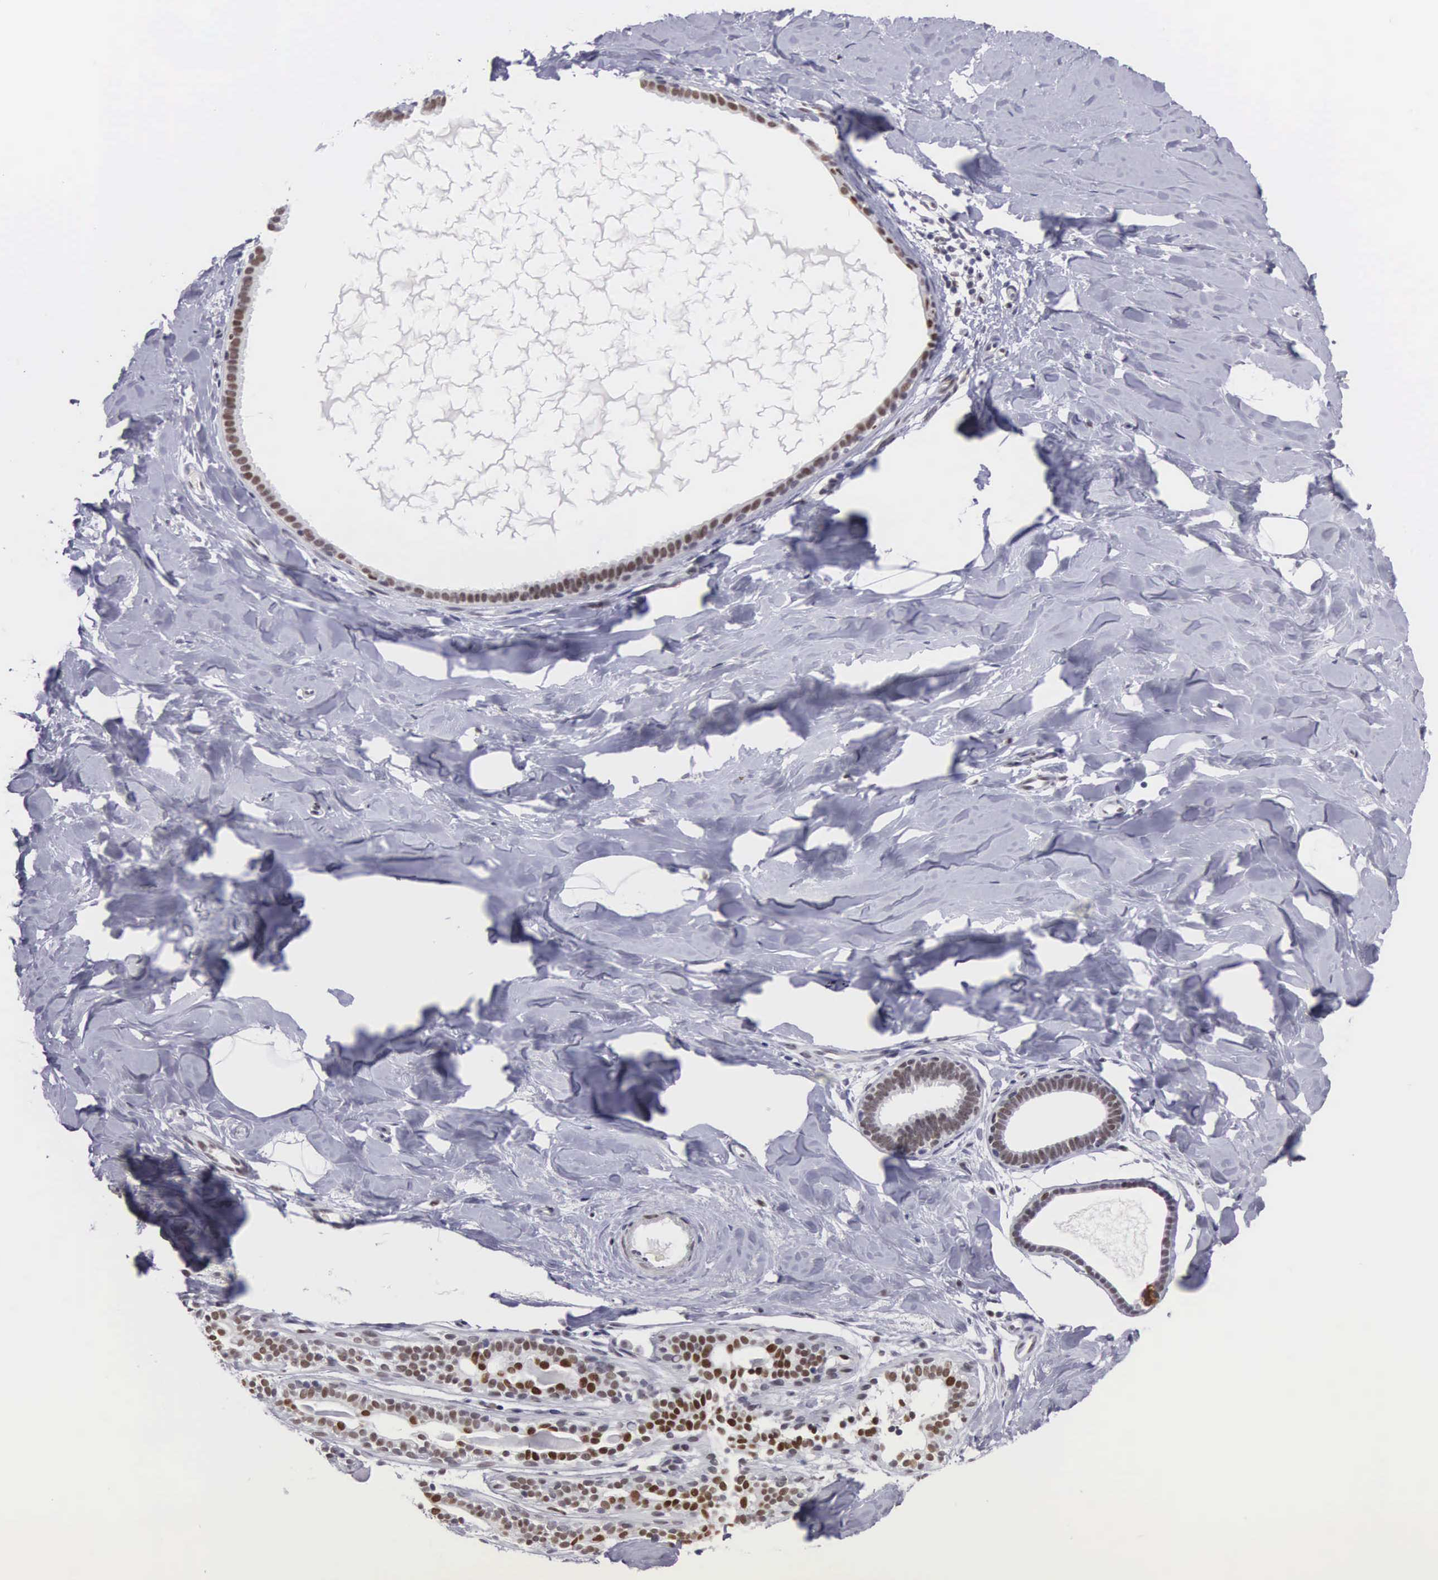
{"staining": {"intensity": "negative", "quantity": "none", "location": "none"}, "tissue": "breast", "cell_type": "Adipocytes", "image_type": "normal", "snomed": [{"axis": "morphology", "description": "Normal tissue, NOS"}, {"axis": "topography", "description": "Breast"}], "caption": "IHC of unremarkable breast shows no expression in adipocytes. Brightfield microscopy of immunohistochemistry stained with DAB (brown) and hematoxylin (blue), captured at high magnification.", "gene": "ETV6", "patient": {"sex": "female", "age": 54}}